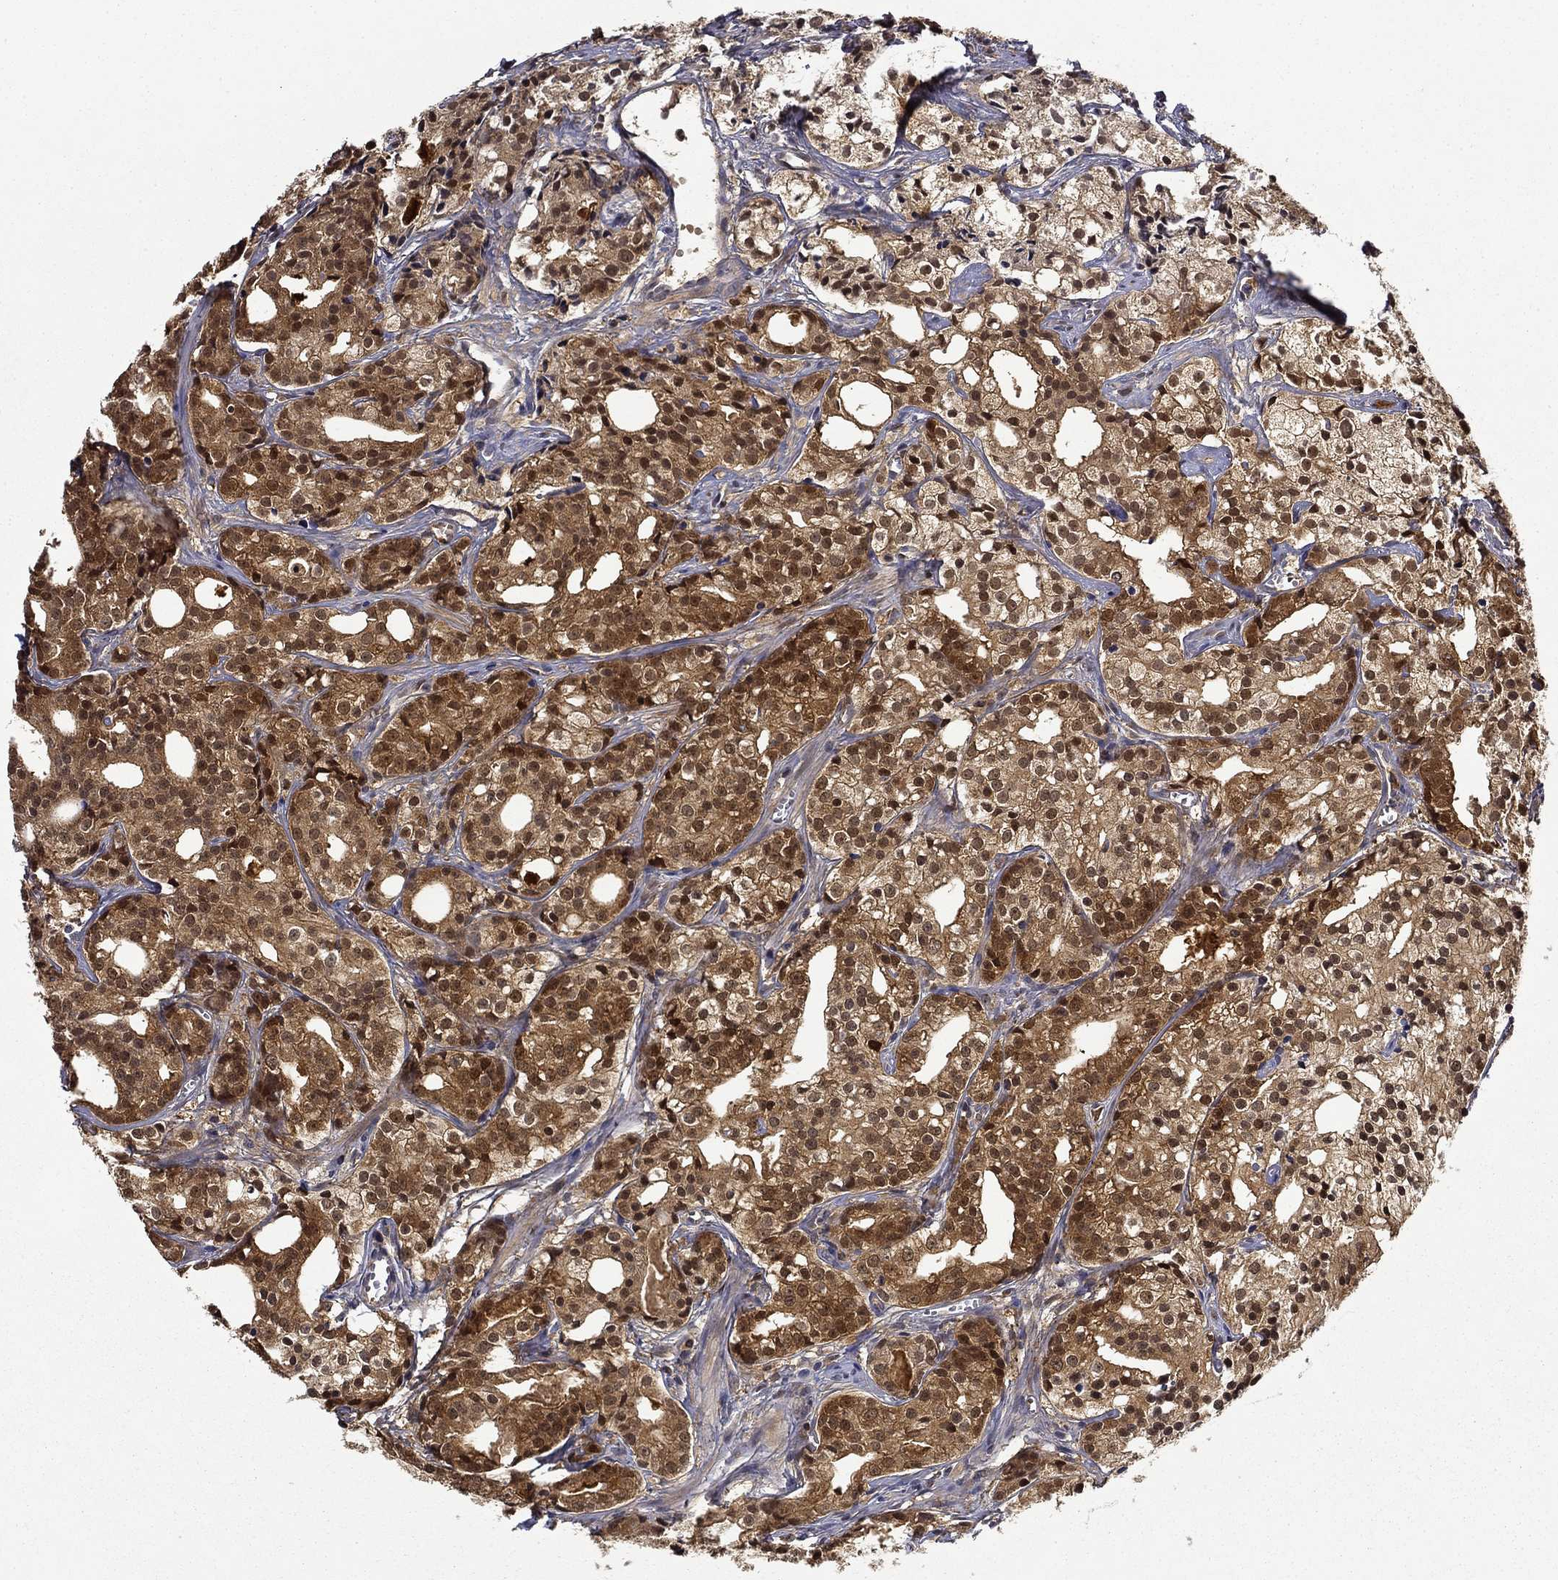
{"staining": {"intensity": "strong", "quantity": "25%-75%", "location": "cytoplasmic/membranous,nuclear"}, "tissue": "prostate cancer", "cell_type": "Tumor cells", "image_type": "cancer", "snomed": [{"axis": "morphology", "description": "Adenocarcinoma, Medium grade"}, {"axis": "topography", "description": "Prostate"}], "caption": "IHC photomicrograph of neoplastic tissue: adenocarcinoma (medium-grade) (prostate) stained using IHC reveals high levels of strong protein expression localized specifically in the cytoplasmic/membranous and nuclear of tumor cells, appearing as a cytoplasmic/membranous and nuclear brown color.", "gene": "DDTL", "patient": {"sex": "male", "age": 74}}